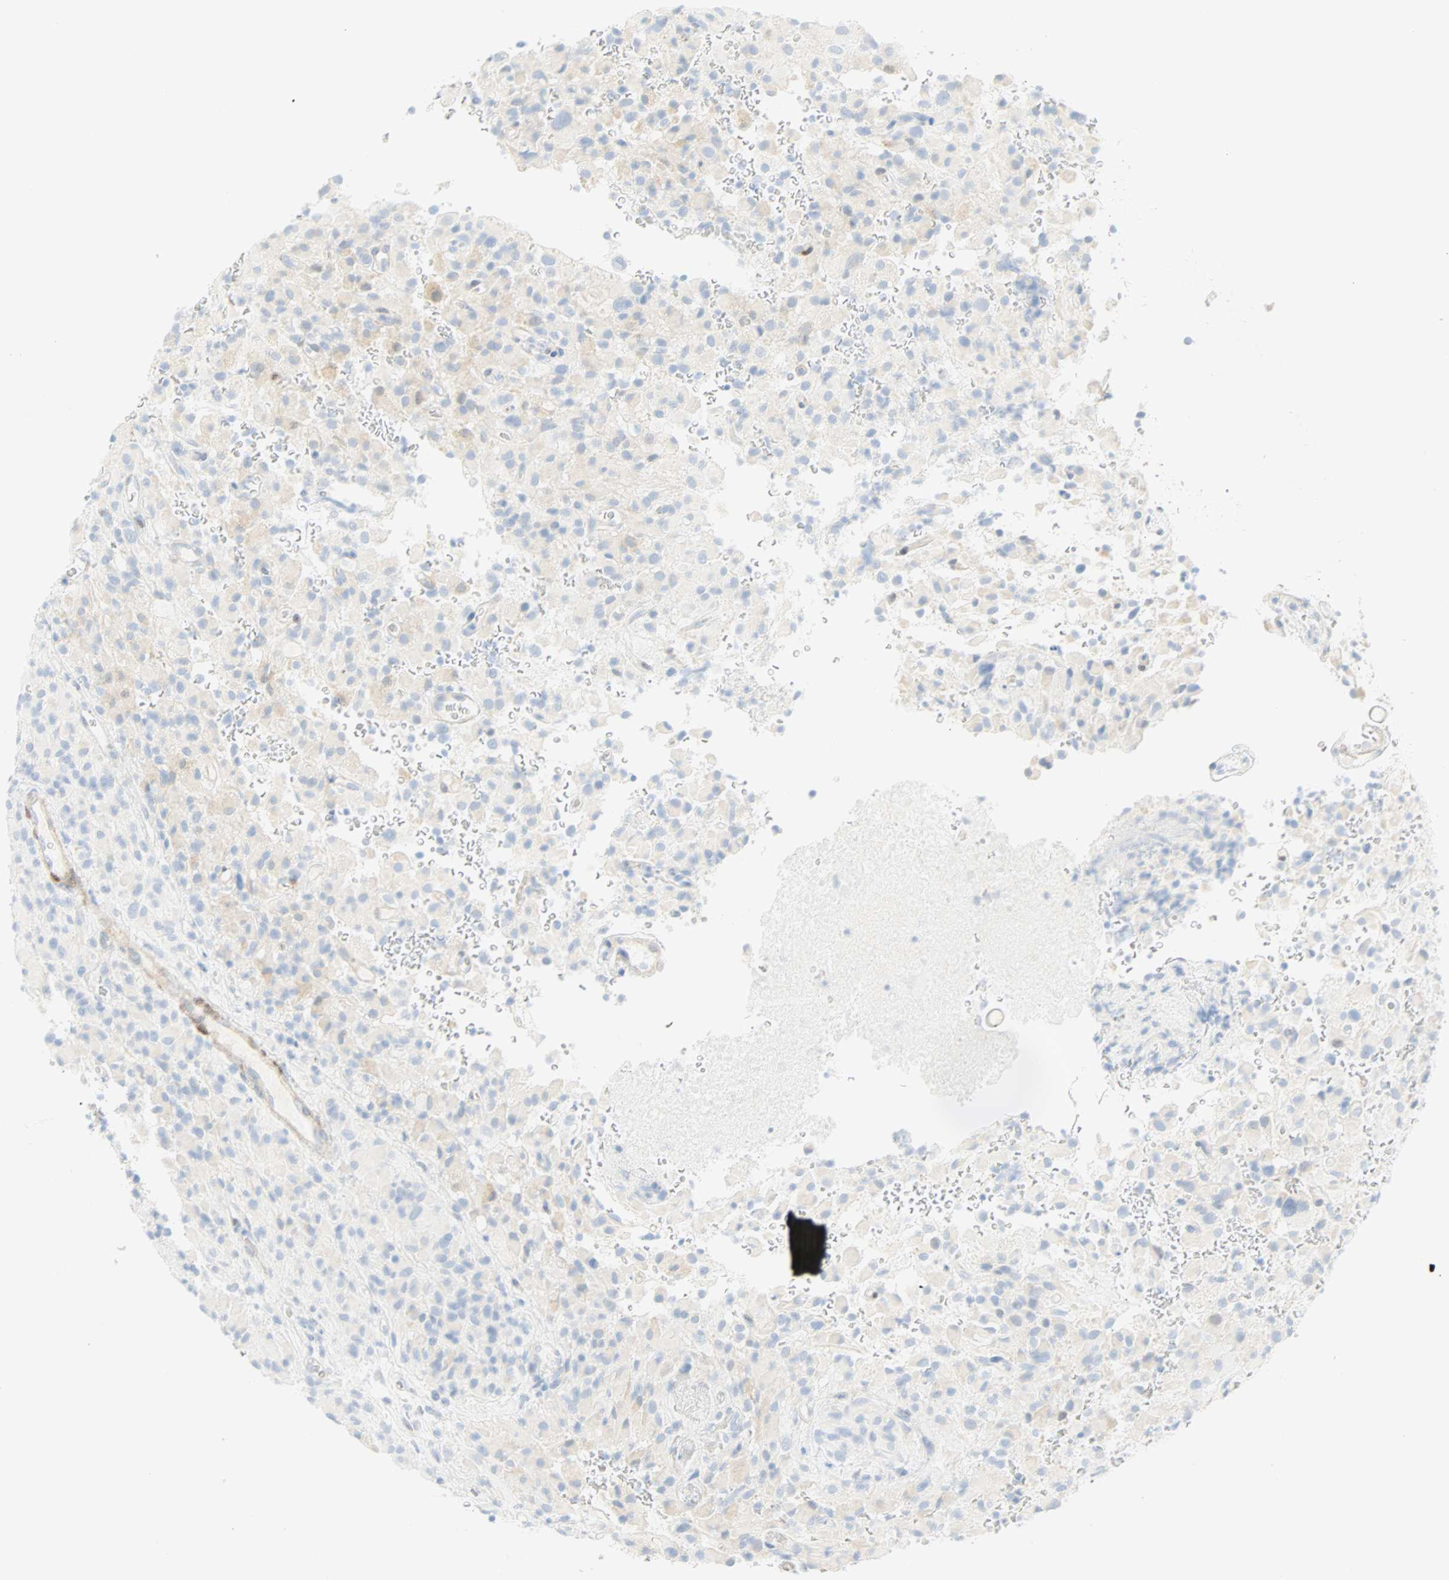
{"staining": {"intensity": "negative", "quantity": "none", "location": "none"}, "tissue": "glioma", "cell_type": "Tumor cells", "image_type": "cancer", "snomed": [{"axis": "morphology", "description": "Glioma, malignant, High grade"}, {"axis": "topography", "description": "Brain"}], "caption": "This histopathology image is of glioma stained with immunohistochemistry (IHC) to label a protein in brown with the nuclei are counter-stained blue. There is no positivity in tumor cells.", "gene": "SELENBP1", "patient": {"sex": "male", "age": 71}}